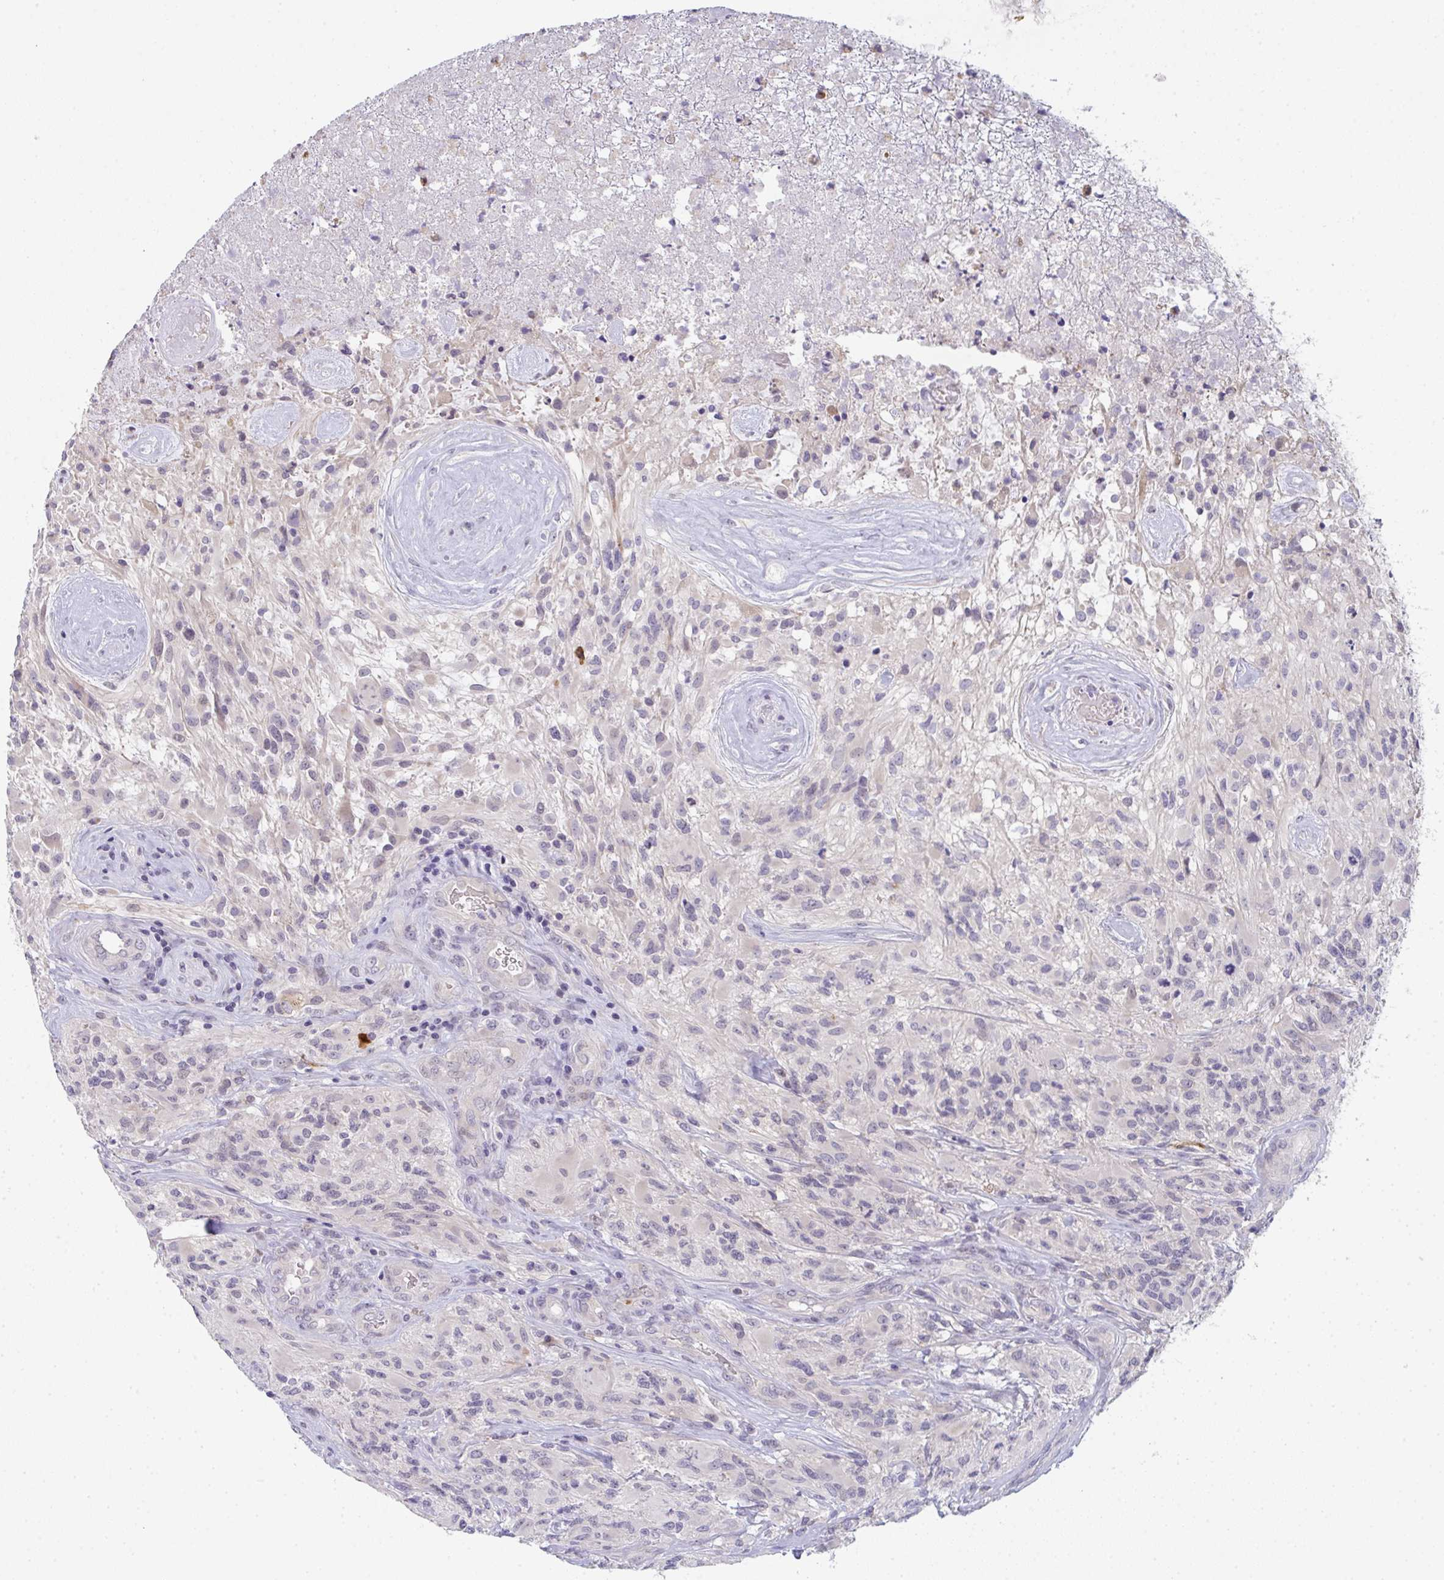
{"staining": {"intensity": "weak", "quantity": "<25%", "location": "nuclear"}, "tissue": "glioma", "cell_type": "Tumor cells", "image_type": "cancer", "snomed": [{"axis": "morphology", "description": "Glioma, malignant, High grade"}, {"axis": "topography", "description": "Brain"}], "caption": "High-grade glioma (malignant) was stained to show a protein in brown. There is no significant positivity in tumor cells.", "gene": "RIOK1", "patient": {"sex": "female", "age": 65}}